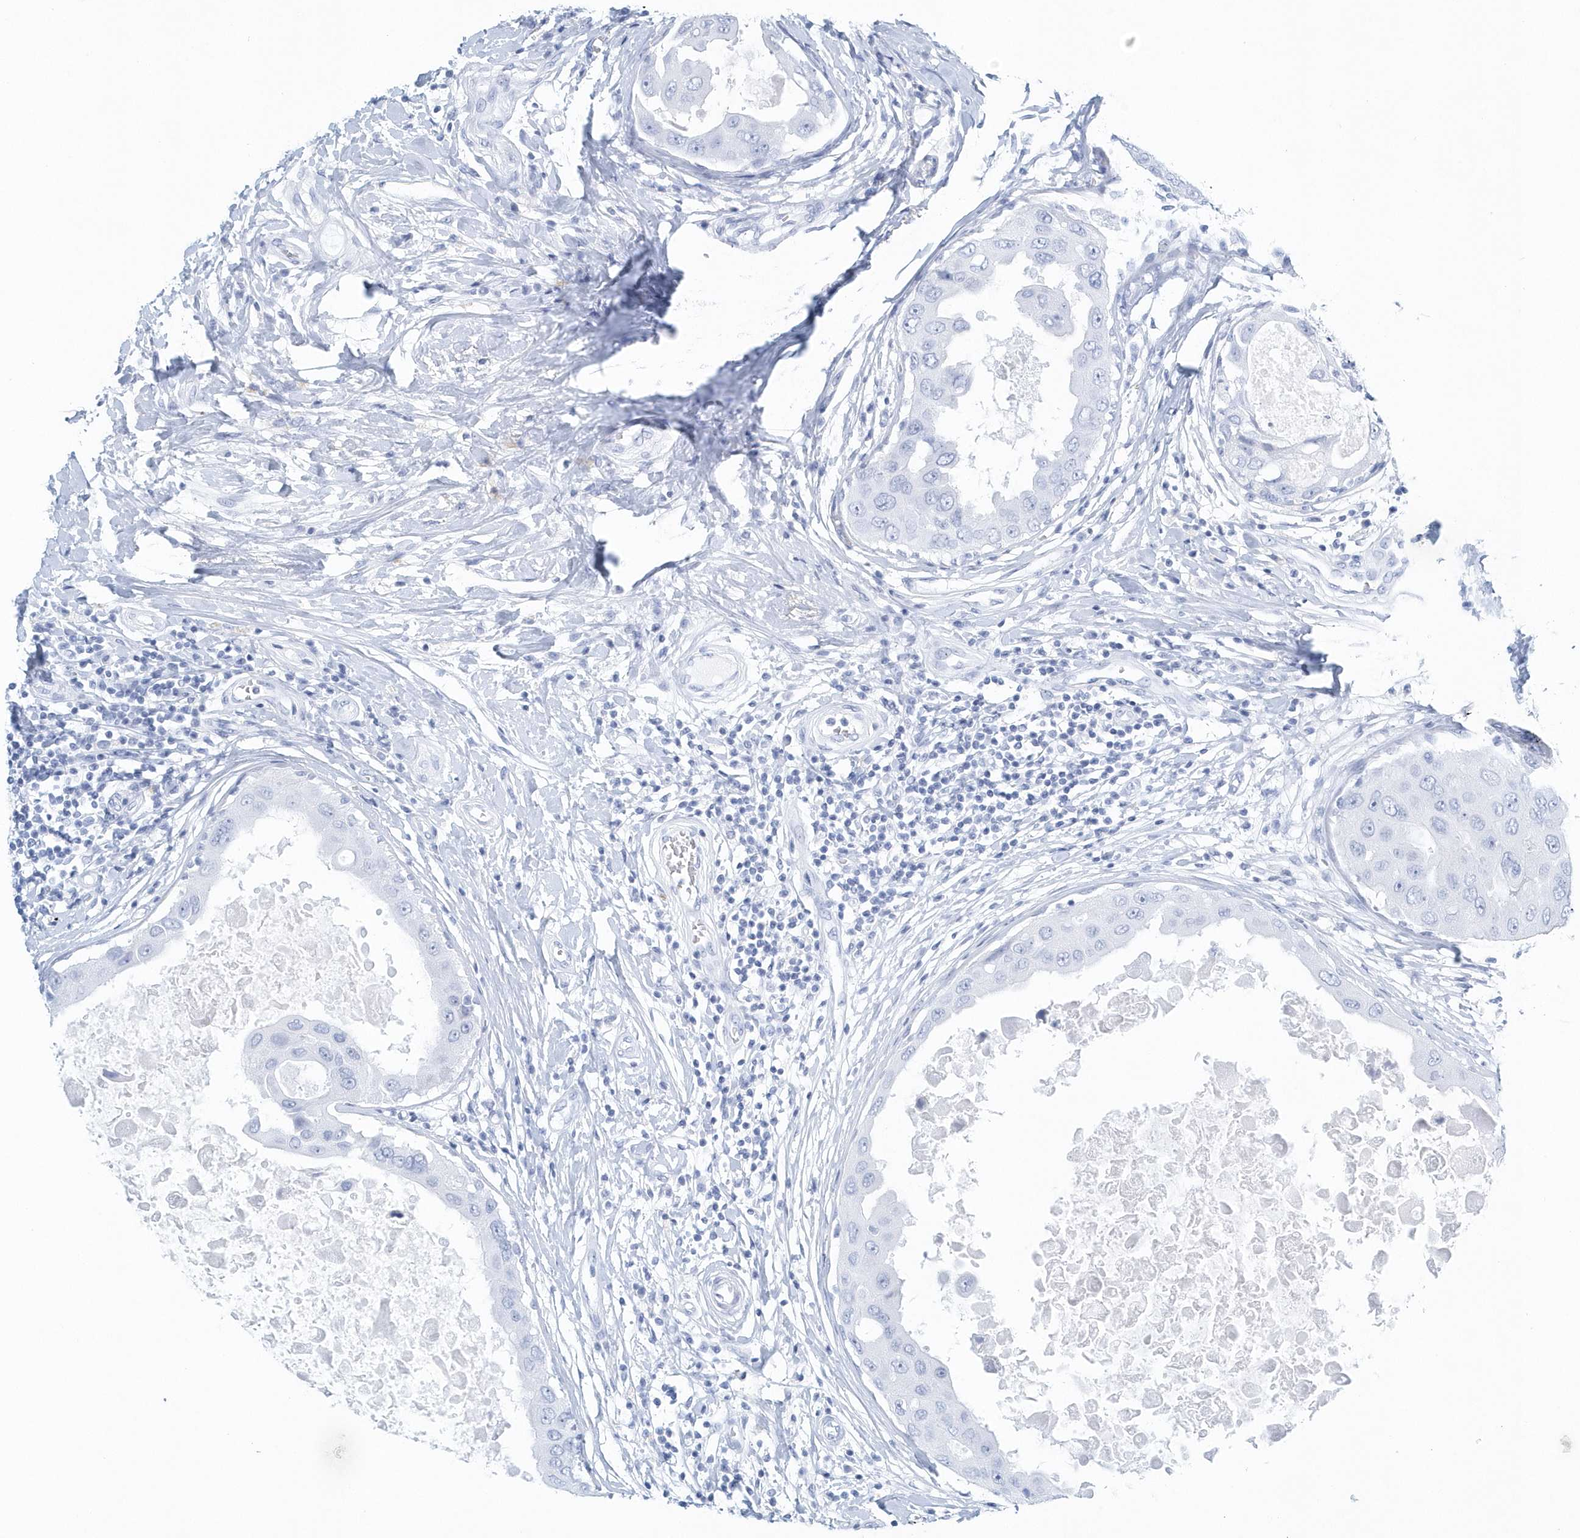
{"staining": {"intensity": "negative", "quantity": "none", "location": "none"}, "tissue": "breast cancer", "cell_type": "Tumor cells", "image_type": "cancer", "snomed": [{"axis": "morphology", "description": "Duct carcinoma"}, {"axis": "topography", "description": "Breast"}], "caption": "Immunohistochemistry micrograph of human breast cancer (invasive ductal carcinoma) stained for a protein (brown), which shows no staining in tumor cells. (IHC, brightfield microscopy, high magnification).", "gene": "PTPRO", "patient": {"sex": "female", "age": 27}}